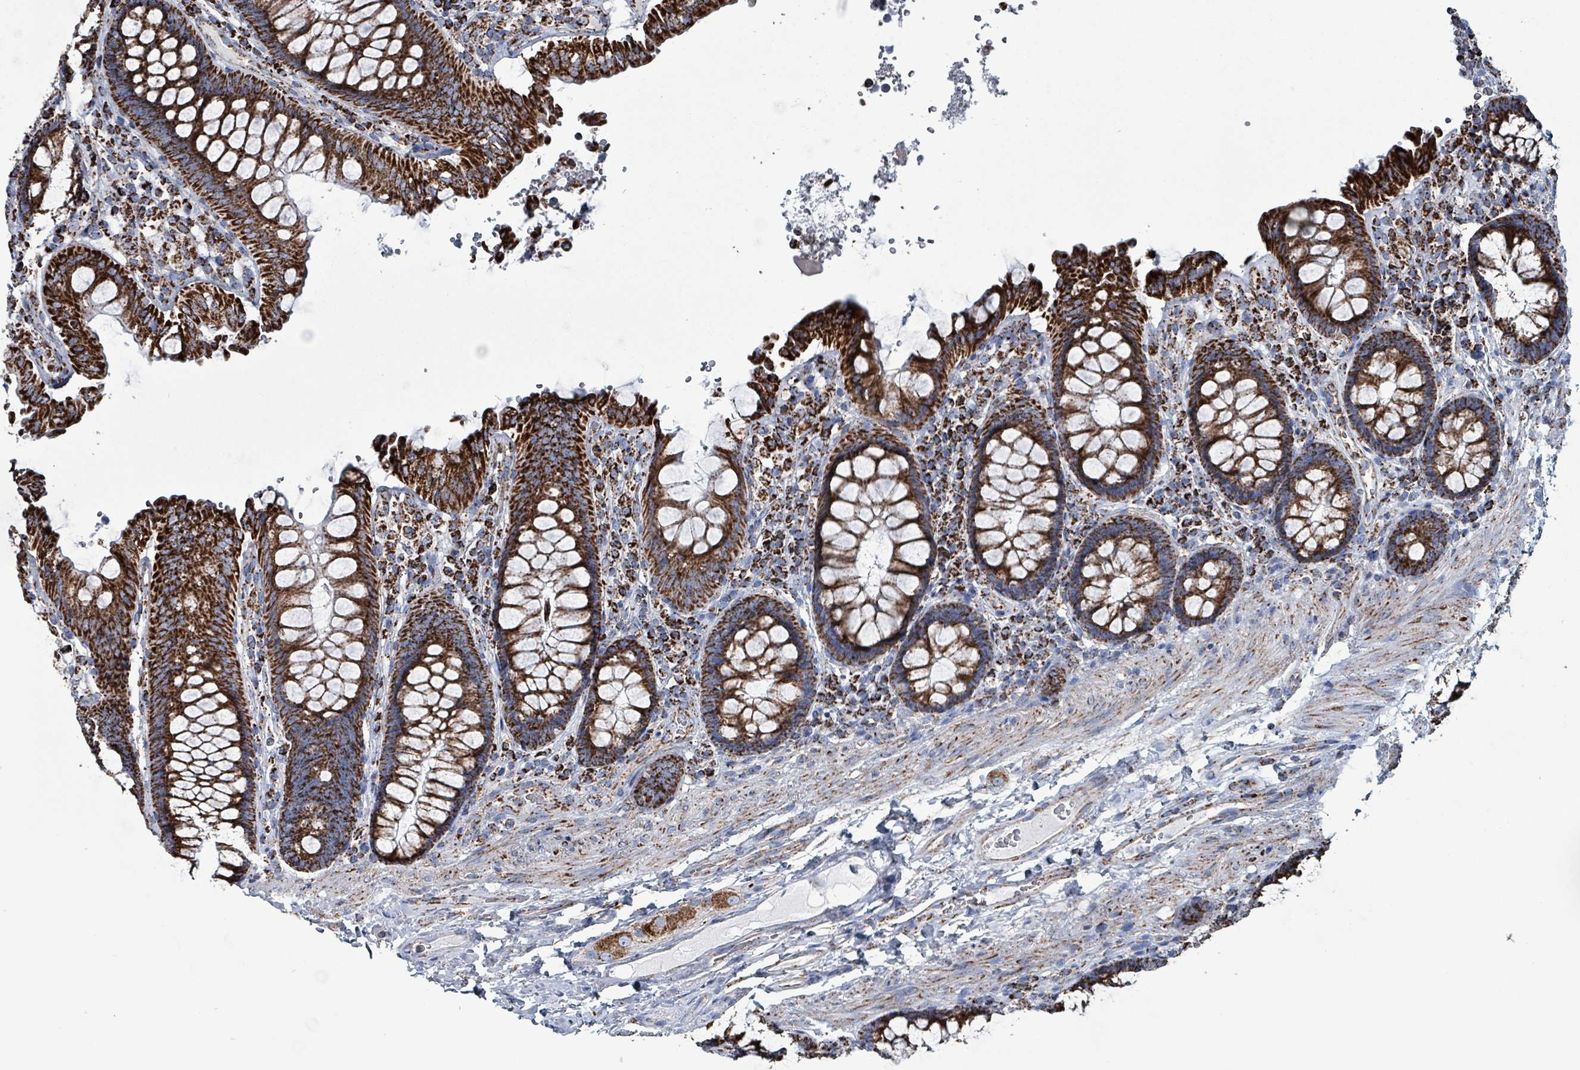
{"staining": {"intensity": "moderate", "quantity": "25%-75%", "location": "cytoplasmic/membranous"}, "tissue": "colon", "cell_type": "Endothelial cells", "image_type": "normal", "snomed": [{"axis": "morphology", "description": "Normal tissue, NOS"}, {"axis": "topography", "description": "Colon"}], "caption": "Colon stained with DAB IHC reveals medium levels of moderate cytoplasmic/membranous positivity in about 25%-75% of endothelial cells. (DAB (3,3'-diaminobenzidine) IHC, brown staining for protein, blue staining for nuclei).", "gene": "IDH3B", "patient": {"sex": "male", "age": 84}}